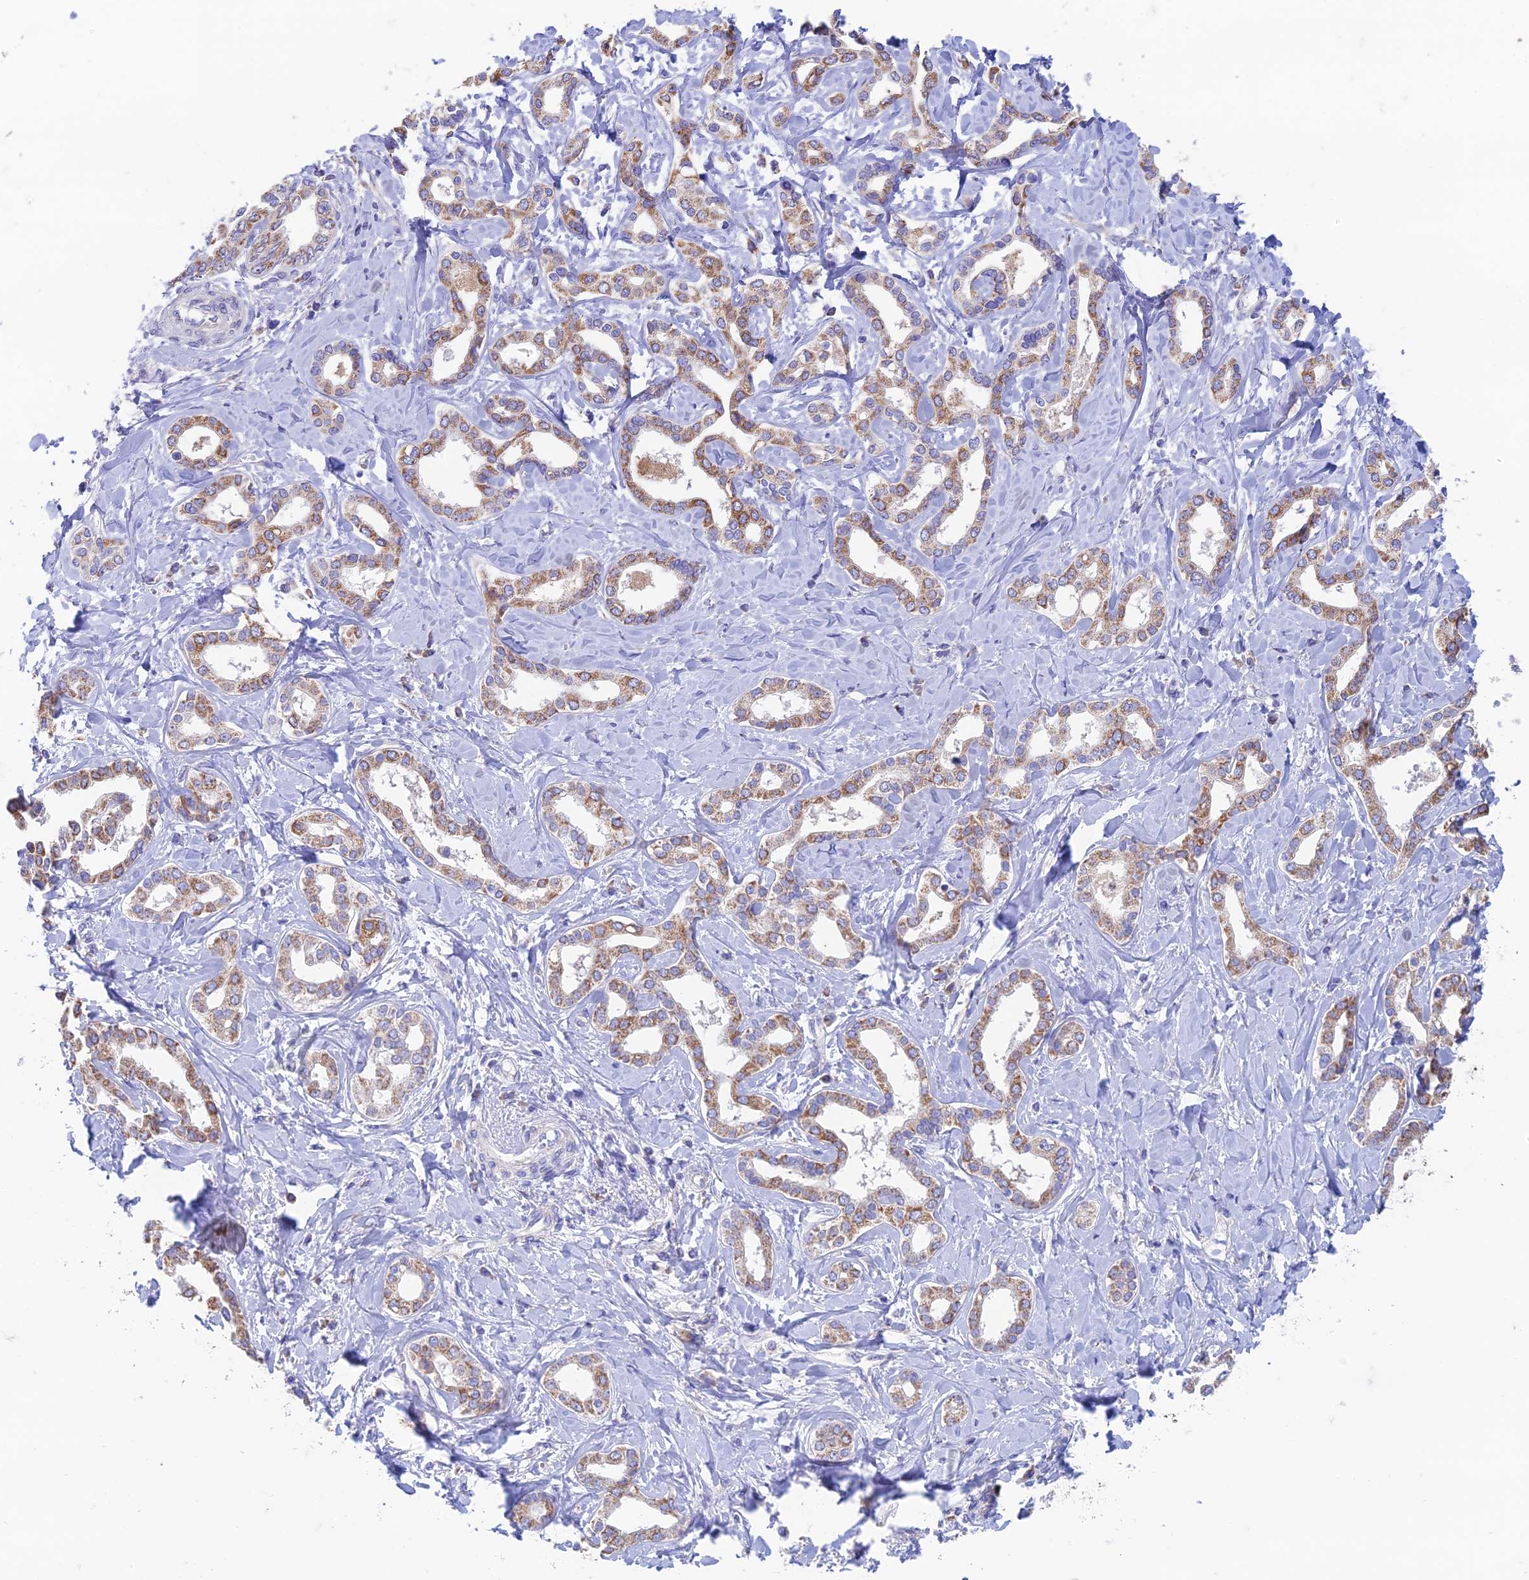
{"staining": {"intensity": "moderate", "quantity": ">75%", "location": "cytoplasmic/membranous"}, "tissue": "liver cancer", "cell_type": "Tumor cells", "image_type": "cancer", "snomed": [{"axis": "morphology", "description": "Cholangiocarcinoma"}, {"axis": "topography", "description": "Liver"}], "caption": "Cholangiocarcinoma (liver) stained with immunohistochemistry (IHC) shows moderate cytoplasmic/membranous expression in approximately >75% of tumor cells.", "gene": "ZNF181", "patient": {"sex": "female", "age": 77}}